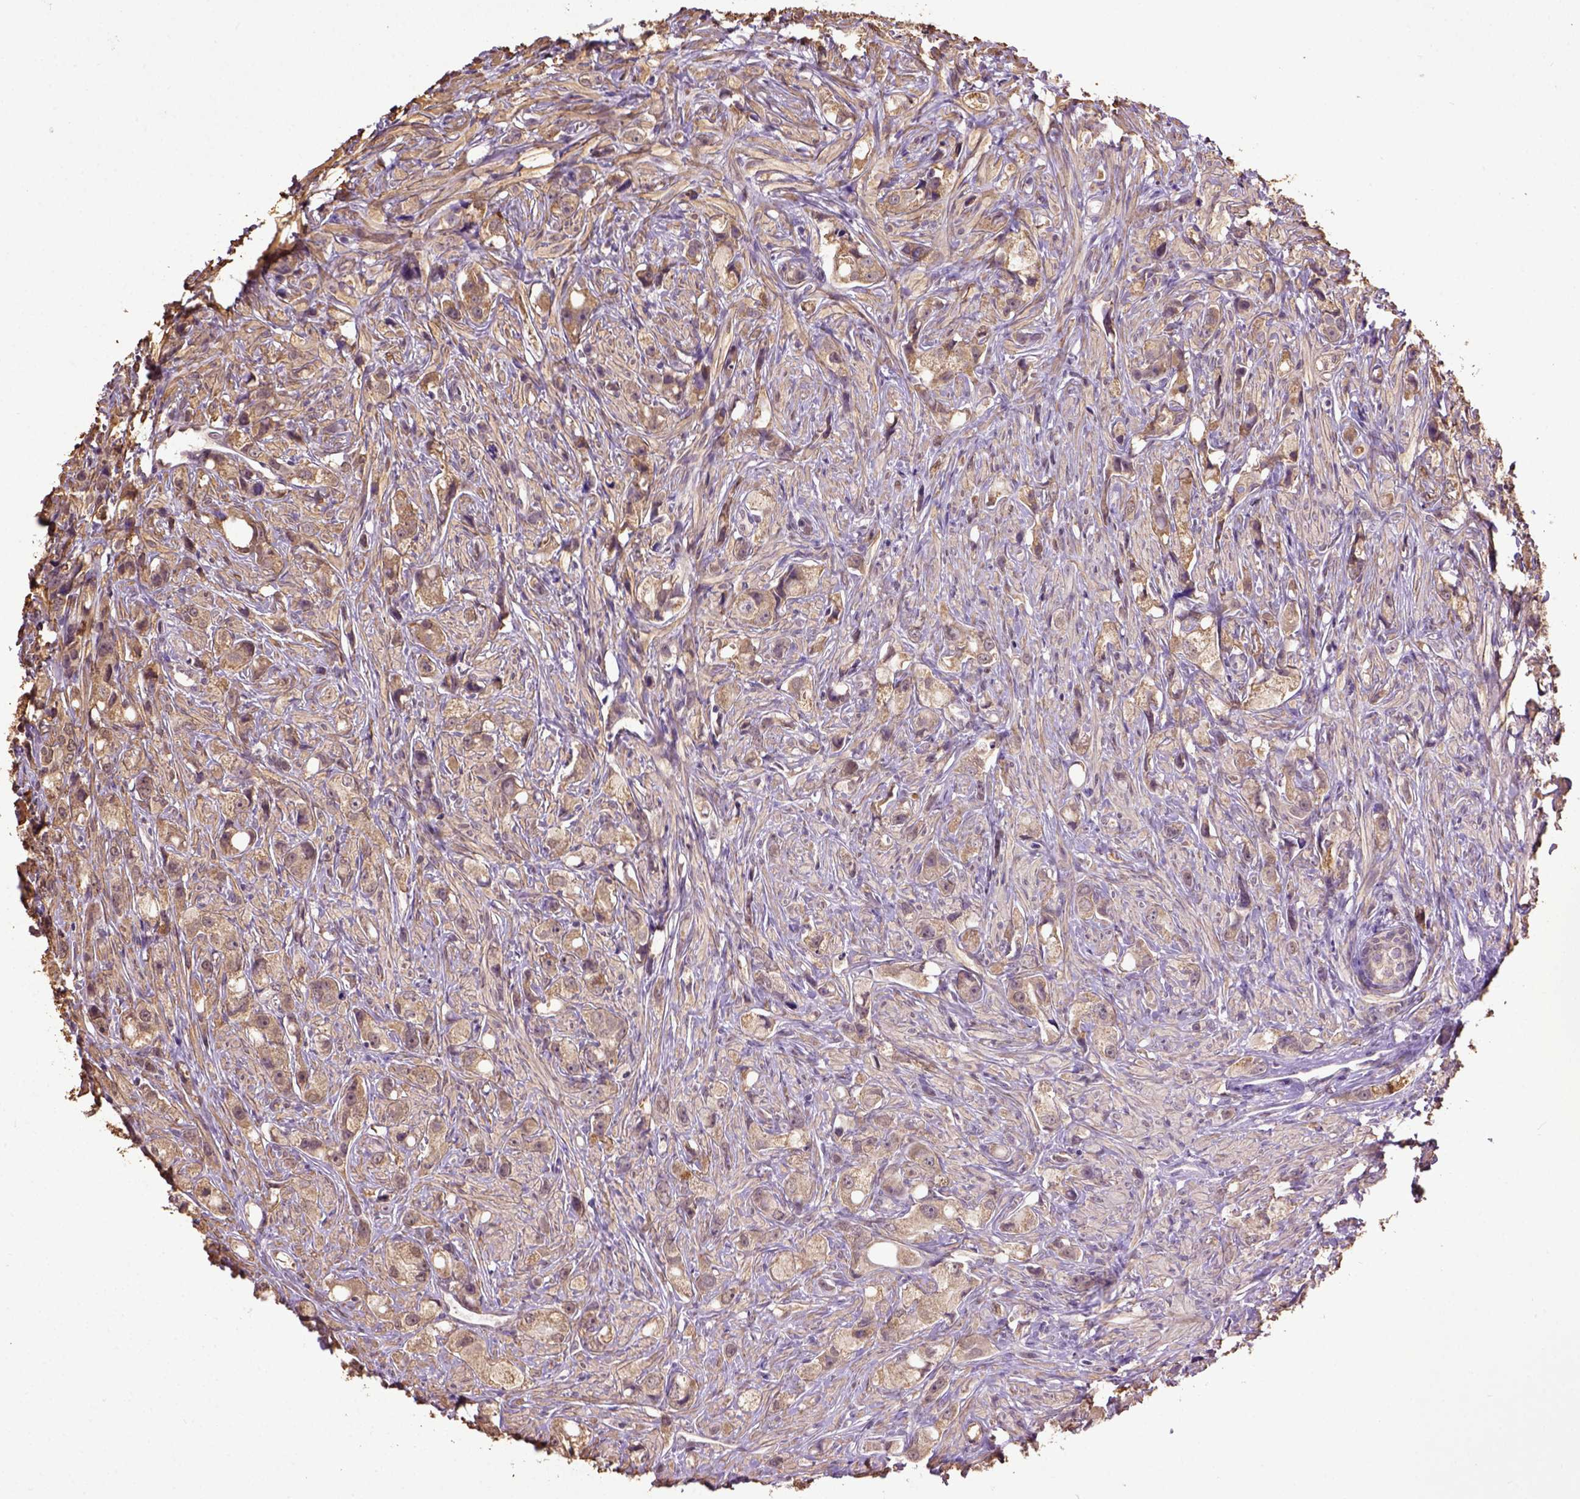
{"staining": {"intensity": "moderate", "quantity": "<25%", "location": "cytoplasmic/membranous"}, "tissue": "prostate cancer", "cell_type": "Tumor cells", "image_type": "cancer", "snomed": [{"axis": "morphology", "description": "Adenocarcinoma, High grade"}, {"axis": "topography", "description": "Prostate"}], "caption": "Immunohistochemical staining of human prostate cancer (adenocarcinoma (high-grade)) exhibits moderate cytoplasmic/membranous protein expression in approximately <25% of tumor cells.", "gene": "WDR17", "patient": {"sex": "male", "age": 75}}